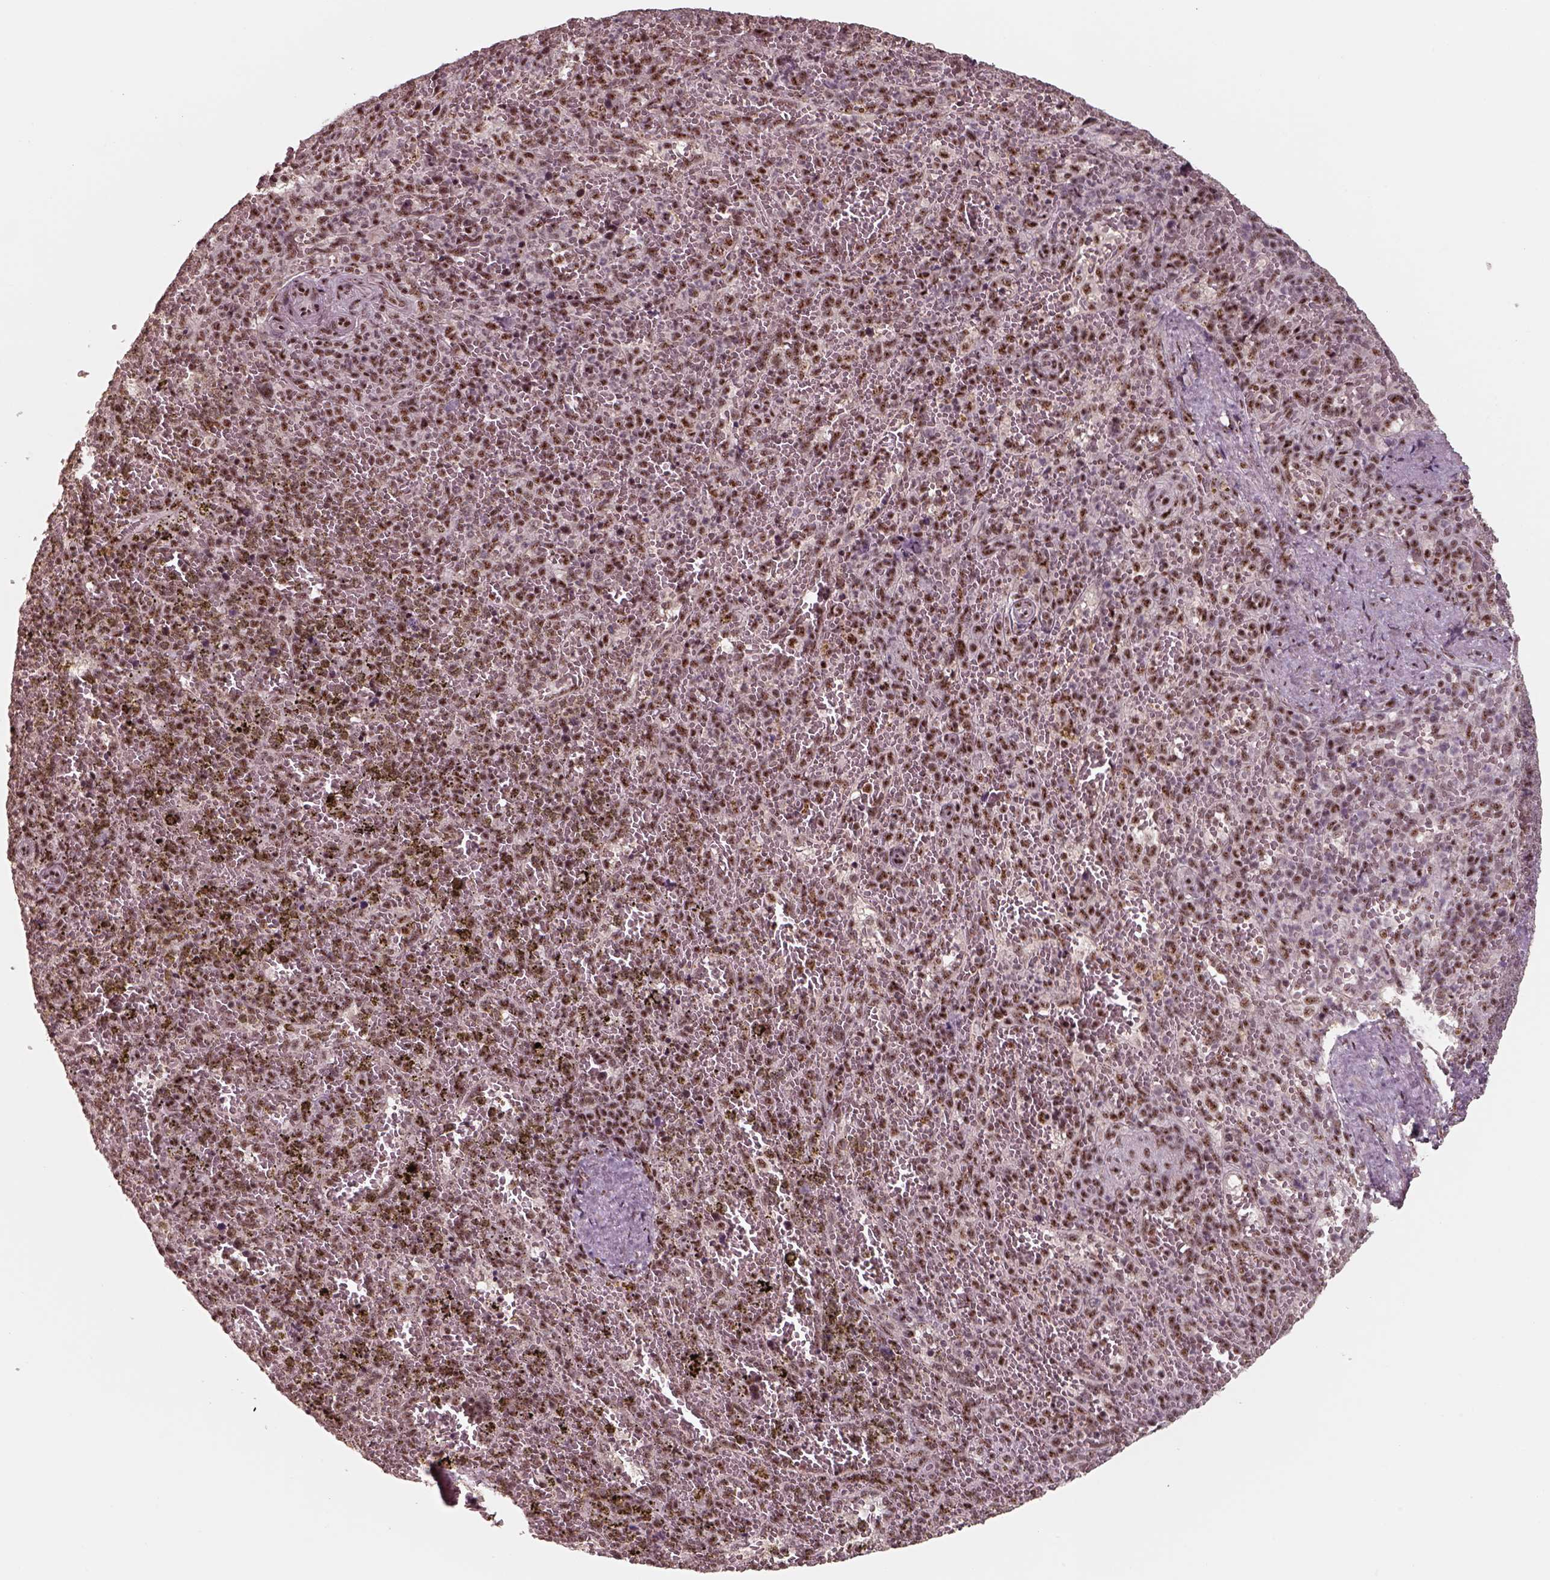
{"staining": {"intensity": "strong", "quantity": ">75%", "location": "nuclear"}, "tissue": "spleen", "cell_type": "Cells in red pulp", "image_type": "normal", "snomed": [{"axis": "morphology", "description": "Normal tissue, NOS"}, {"axis": "topography", "description": "Spleen"}], "caption": "Human spleen stained for a protein (brown) displays strong nuclear positive positivity in about >75% of cells in red pulp.", "gene": "ATXN7L3", "patient": {"sex": "female", "age": 50}}